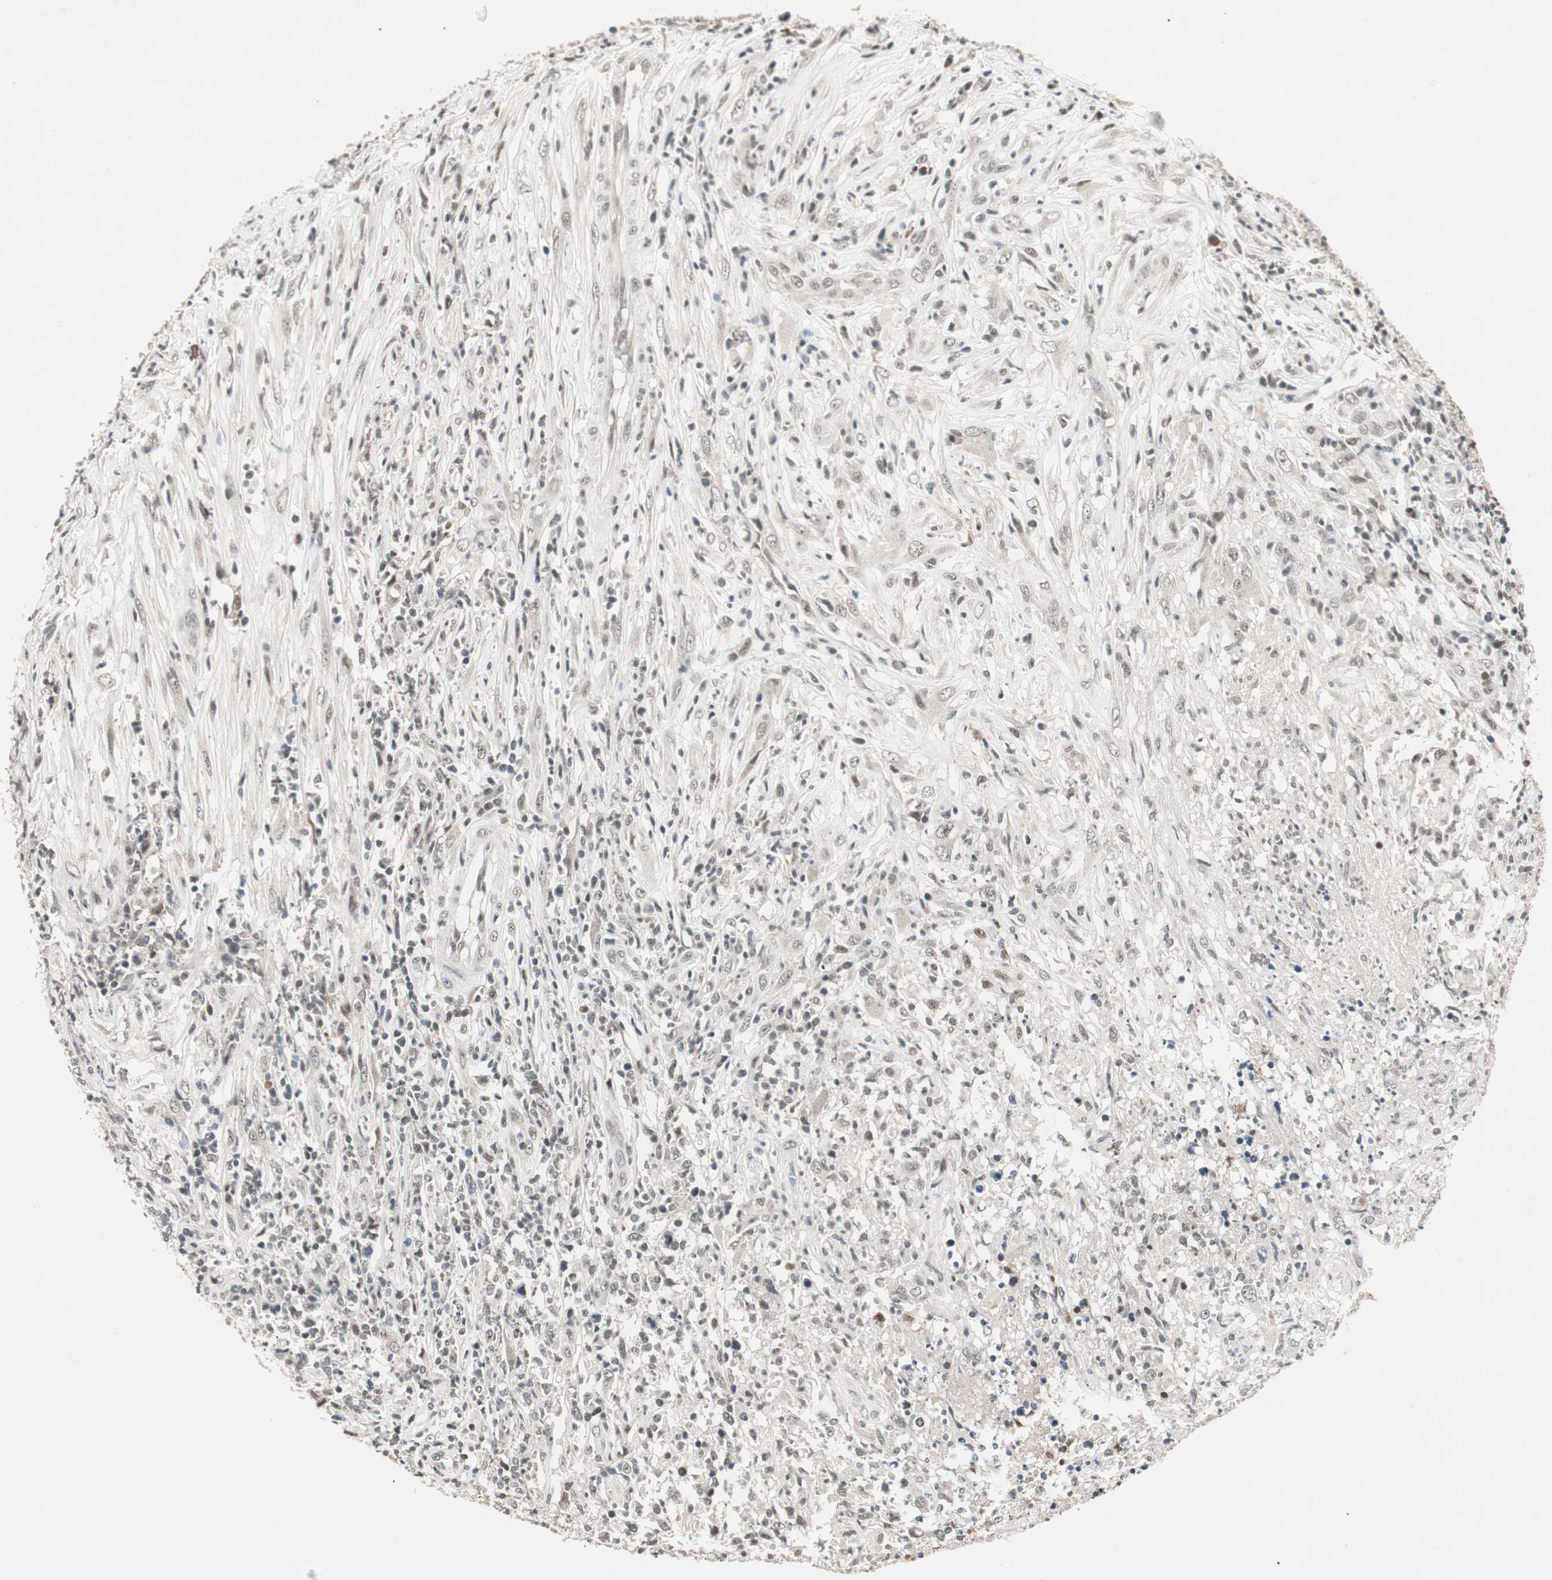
{"staining": {"intensity": "weak", "quantity": "<25%", "location": "nuclear"}, "tissue": "lymphoma", "cell_type": "Tumor cells", "image_type": "cancer", "snomed": [{"axis": "morphology", "description": "Malignant lymphoma, non-Hodgkin's type, High grade"}, {"axis": "topography", "description": "Lymph node"}], "caption": "The micrograph shows no significant expression in tumor cells of lymphoma. (Immunohistochemistry, brightfield microscopy, high magnification).", "gene": "NFRKB", "patient": {"sex": "female", "age": 84}}